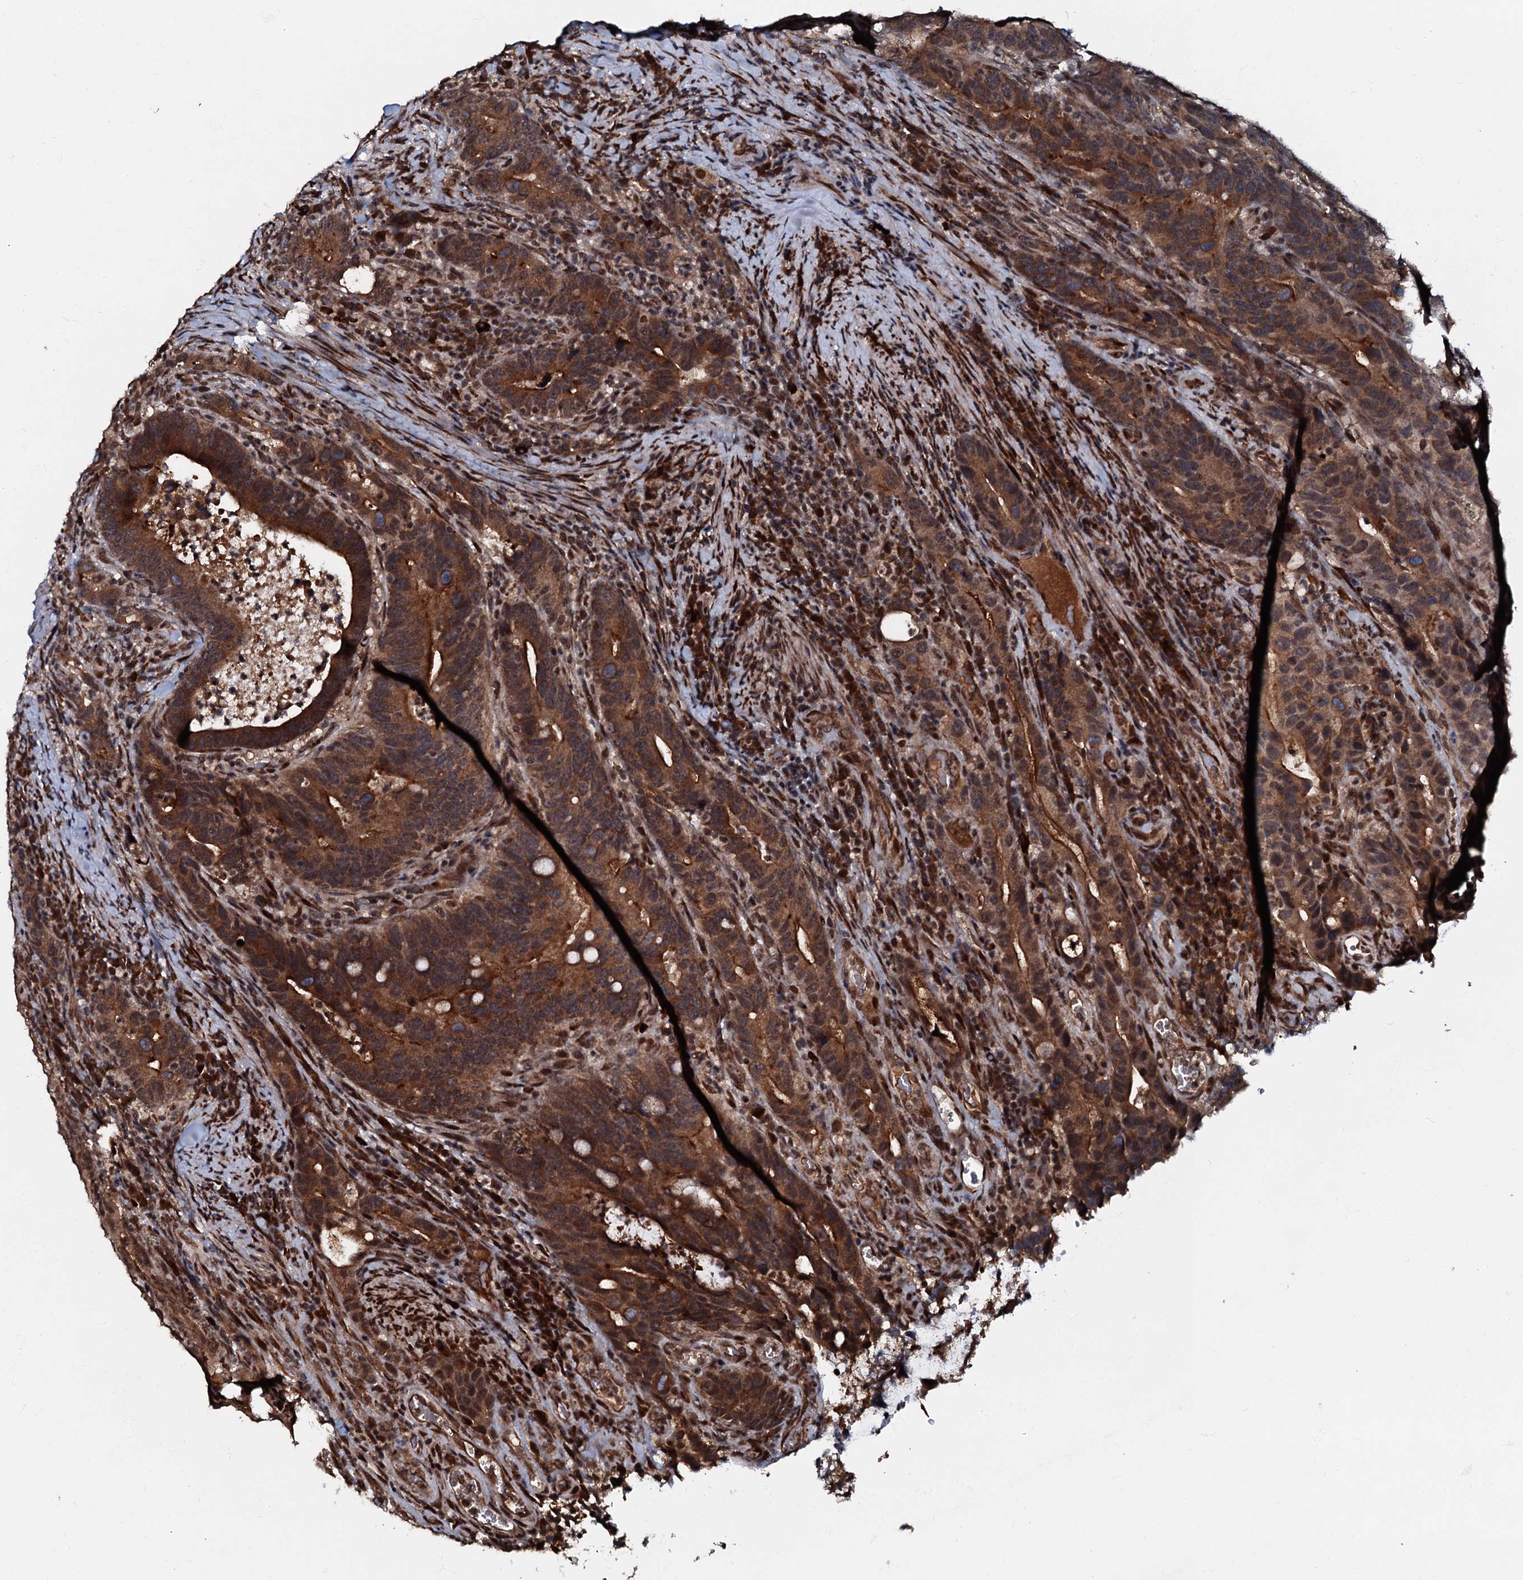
{"staining": {"intensity": "strong", "quantity": ">75%", "location": "cytoplasmic/membranous"}, "tissue": "colorectal cancer", "cell_type": "Tumor cells", "image_type": "cancer", "snomed": [{"axis": "morphology", "description": "Adenocarcinoma, NOS"}, {"axis": "topography", "description": "Colon"}], "caption": "High-power microscopy captured an immunohistochemistry micrograph of colorectal adenocarcinoma, revealing strong cytoplasmic/membranous positivity in about >75% of tumor cells.", "gene": "C18orf32", "patient": {"sex": "female", "age": 66}}